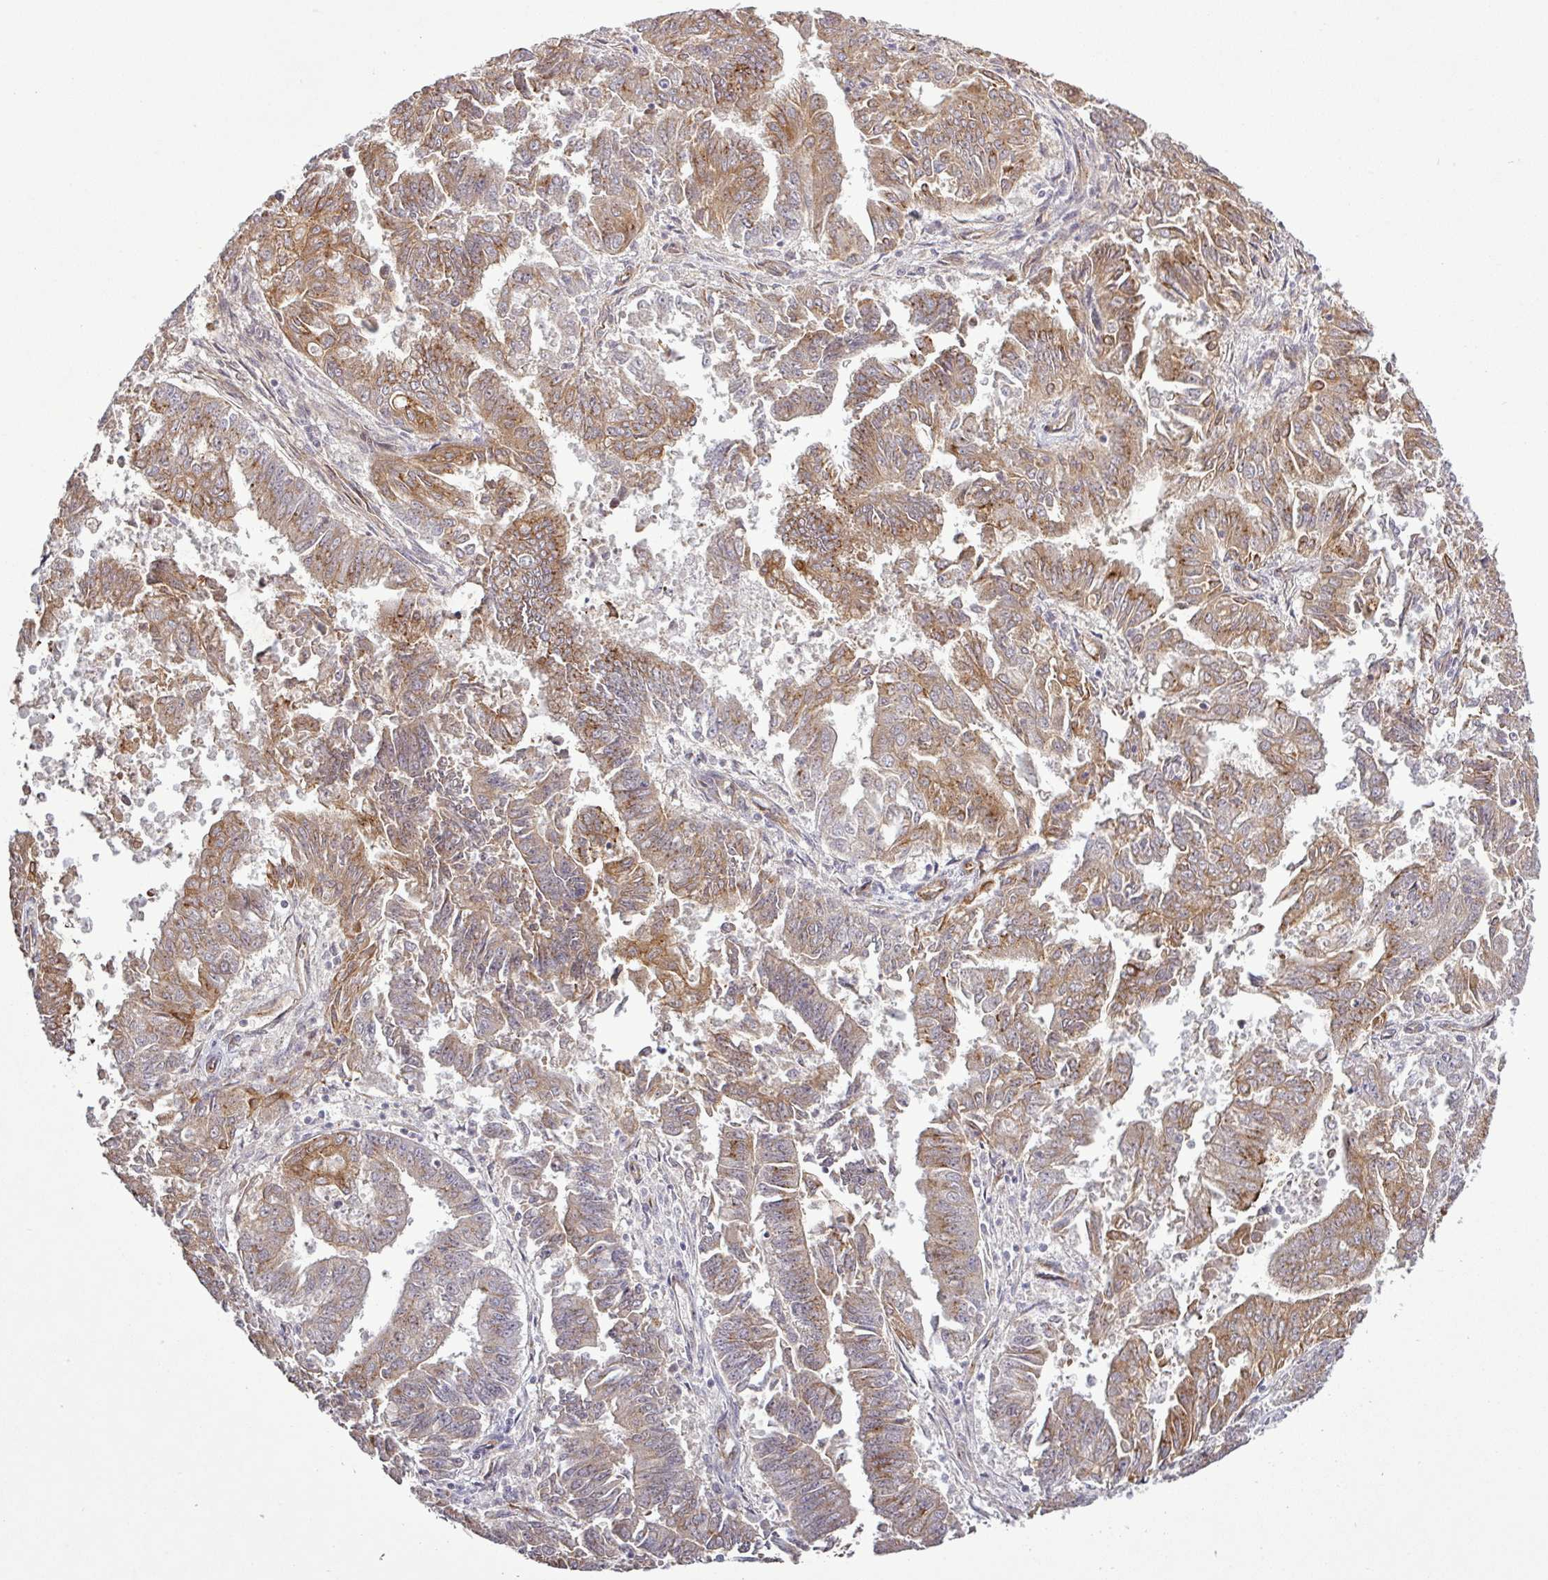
{"staining": {"intensity": "moderate", "quantity": "25%-75%", "location": "cytoplasmic/membranous"}, "tissue": "endometrial cancer", "cell_type": "Tumor cells", "image_type": "cancer", "snomed": [{"axis": "morphology", "description": "Adenocarcinoma, NOS"}, {"axis": "topography", "description": "Endometrium"}], "caption": "Endometrial adenocarcinoma stained with immunohistochemistry displays moderate cytoplasmic/membranous staining in about 25%-75% of tumor cells.", "gene": "PCDH1", "patient": {"sex": "female", "age": 73}}